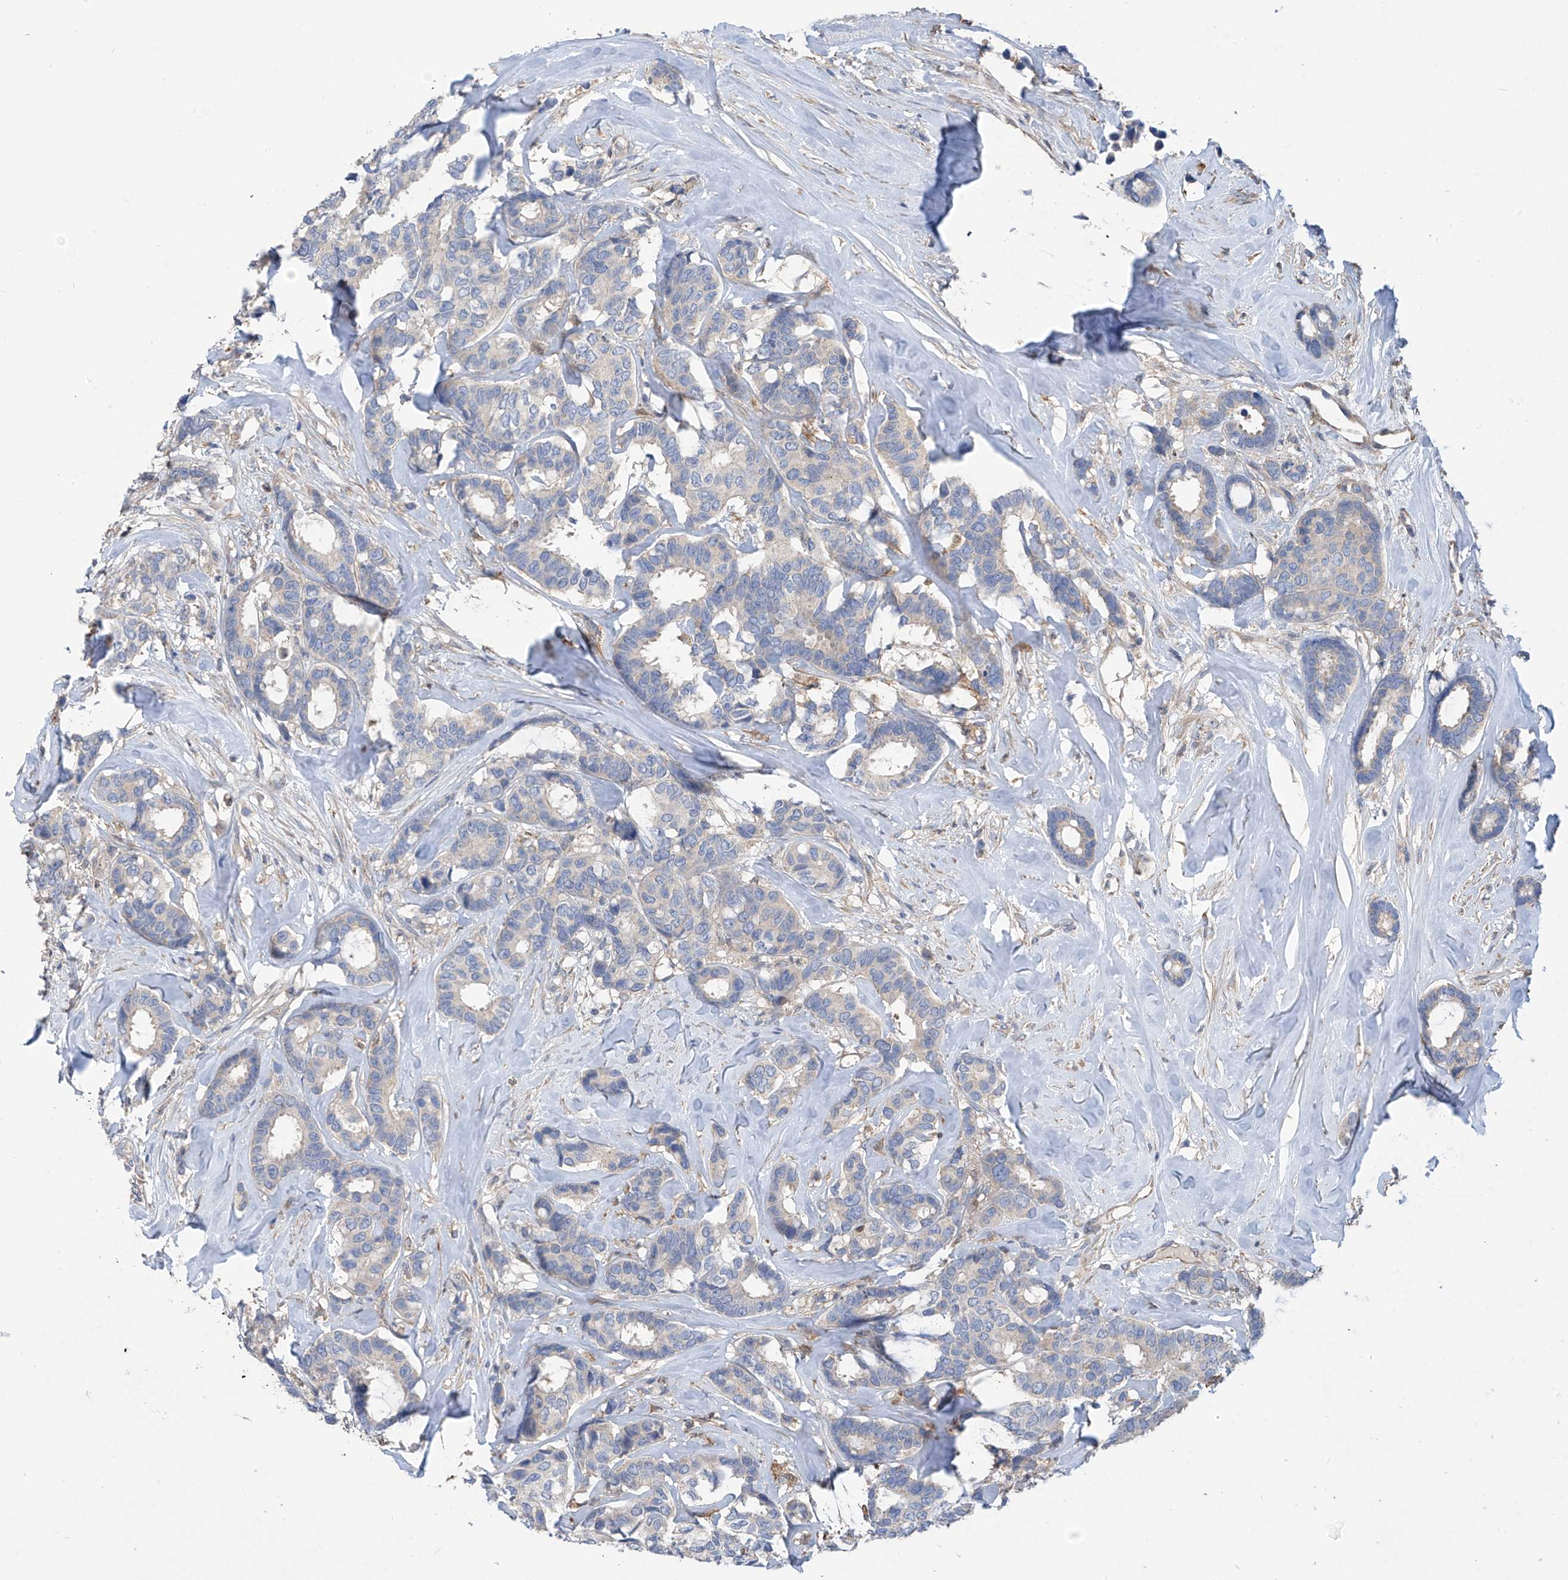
{"staining": {"intensity": "weak", "quantity": "<25%", "location": "cytoplasmic/membranous"}, "tissue": "breast cancer", "cell_type": "Tumor cells", "image_type": "cancer", "snomed": [{"axis": "morphology", "description": "Duct carcinoma"}, {"axis": "topography", "description": "Breast"}], "caption": "DAB (3,3'-diaminobenzidine) immunohistochemical staining of human intraductal carcinoma (breast) demonstrates no significant expression in tumor cells. (DAB immunohistochemistry with hematoxylin counter stain).", "gene": "PHACTR4", "patient": {"sex": "female", "age": 87}}